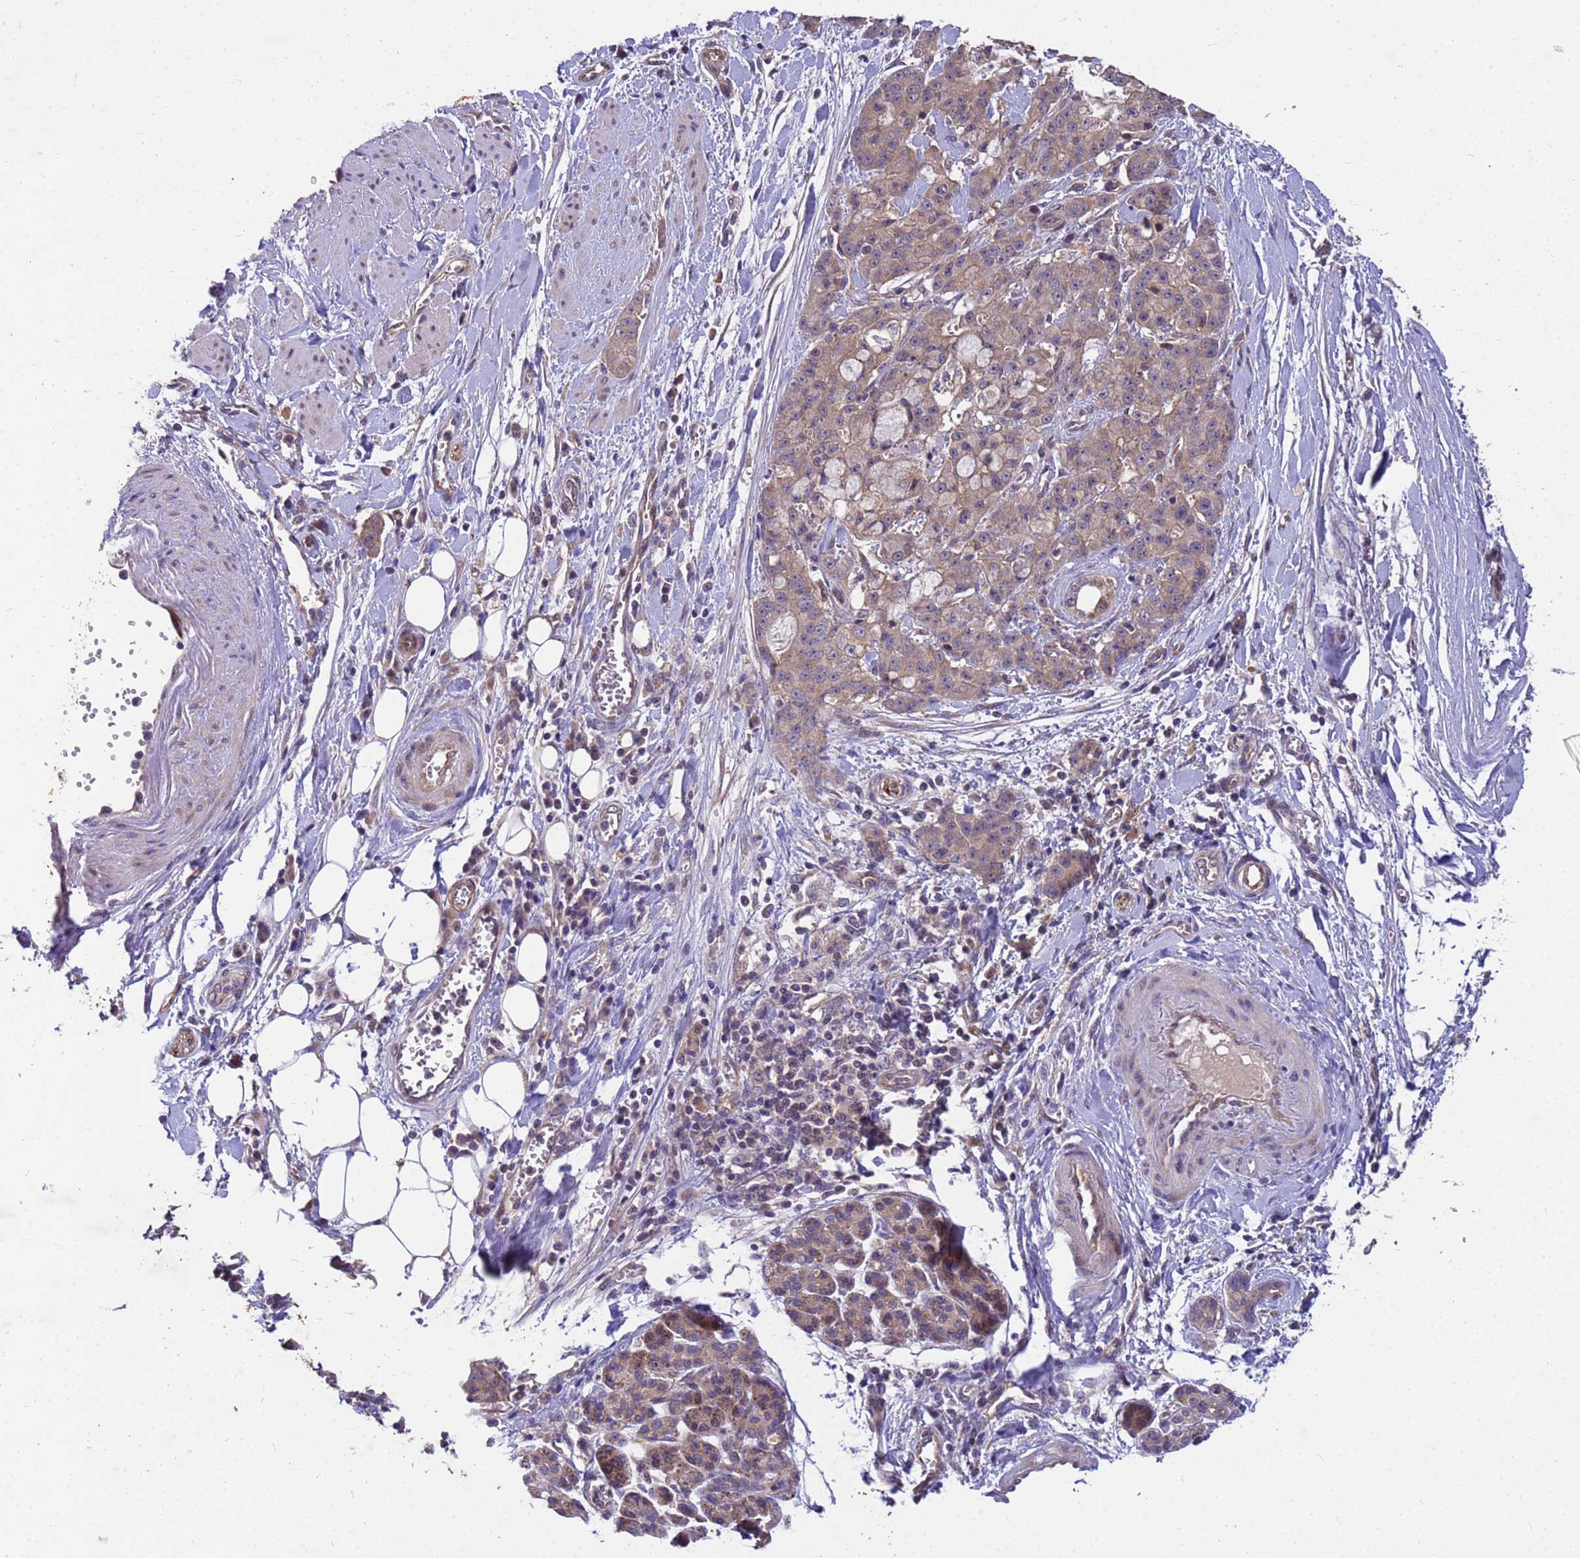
{"staining": {"intensity": "weak", "quantity": ">75%", "location": "cytoplasmic/membranous"}, "tissue": "pancreatic cancer", "cell_type": "Tumor cells", "image_type": "cancer", "snomed": [{"axis": "morphology", "description": "Adenocarcinoma, NOS"}, {"axis": "topography", "description": "Pancreas"}], "caption": "DAB (3,3'-diaminobenzidine) immunohistochemical staining of human adenocarcinoma (pancreatic) reveals weak cytoplasmic/membranous protein expression in approximately >75% of tumor cells.", "gene": "PPP2CB", "patient": {"sex": "female", "age": 73}}